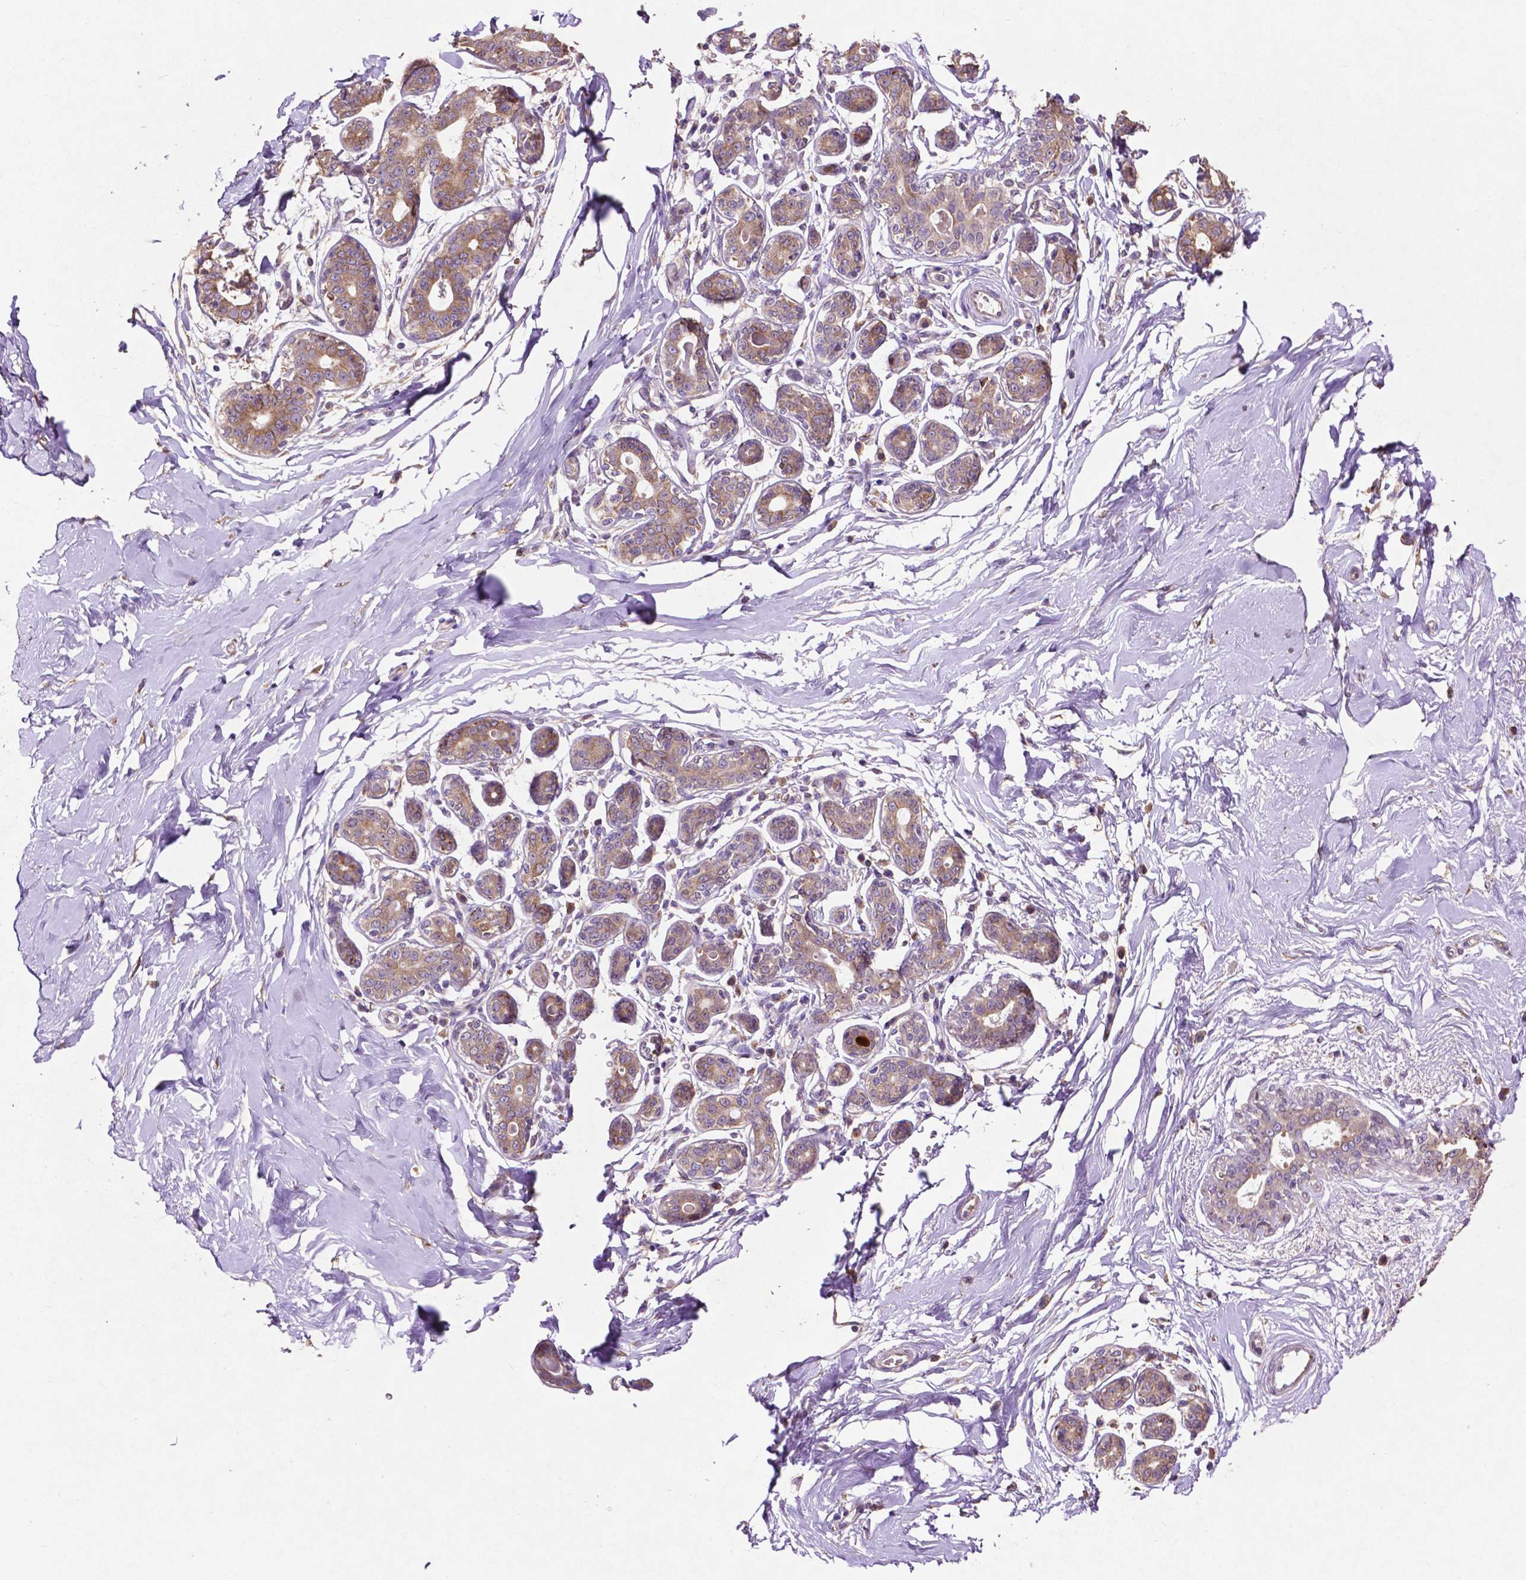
{"staining": {"intensity": "moderate", "quantity": "<25%", "location": "cytoplasmic/membranous"}, "tissue": "breast", "cell_type": "Adipocytes", "image_type": "normal", "snomed": [{"axis": "morphology", "description": "Normal tissue, NOS"}, {"axis": "topography", "description": "Skin"}, {"axis": "topography", "description": "Breast"}], "caption": "An image of breast stained for a protein demonstrates moderate cytoplasmic/membranous brown staining in adipocytes. Immunohistochemistry stains the protein in brown and the nuclei are stained blue.", "gene": "MBTPS1", "patient": {"sex": "female", "age": 43}}